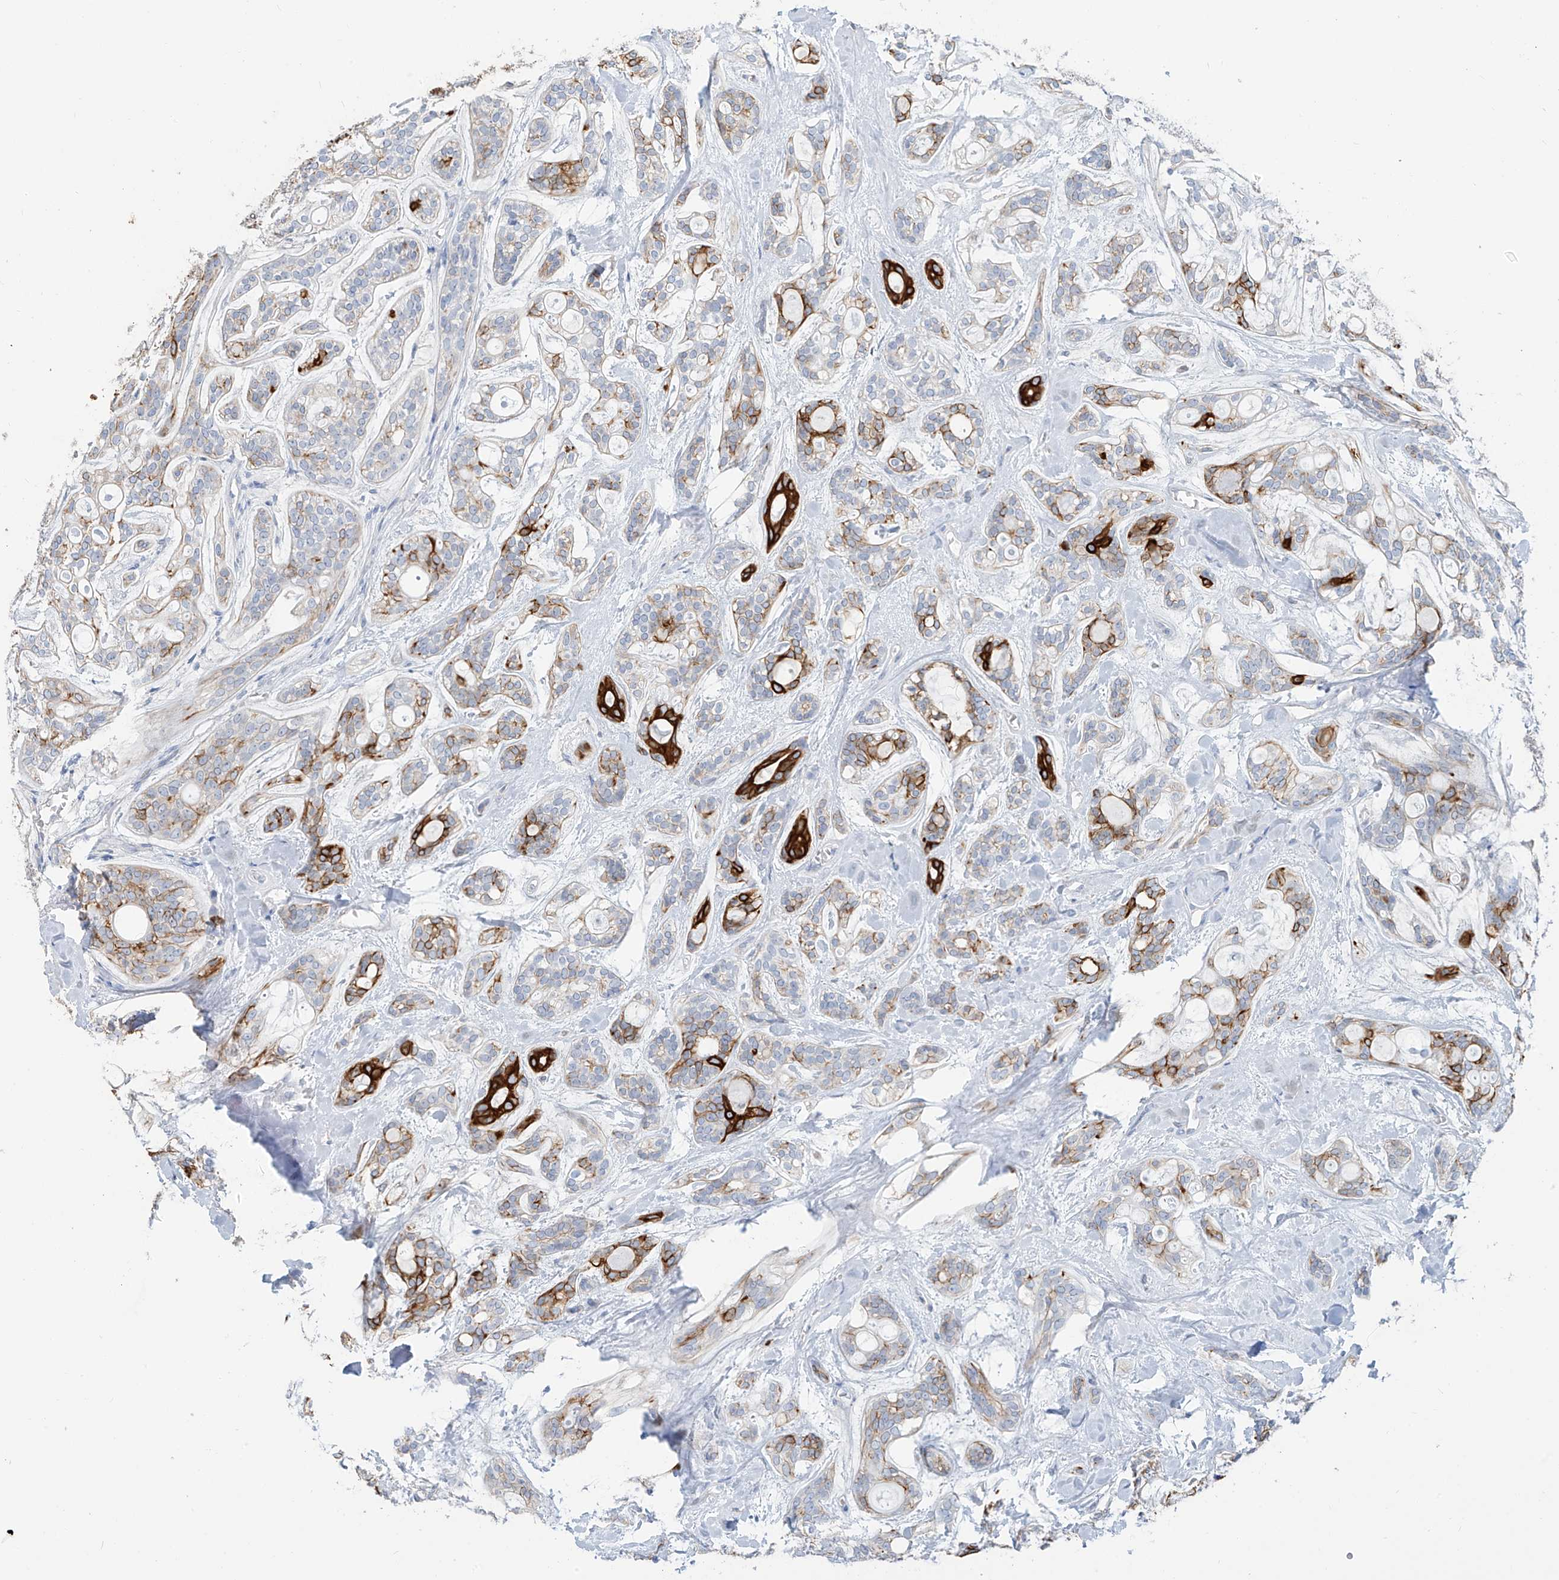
{"staining": {"intensity": "strong", "quantity": "<25%", "location": "cytoplasmic/membranous"}, "tissue": "head and neck cancer", "cell_type": "Tumor cells", "image_type": "cancer", "snomed": [{"axis": "morphology", "description": "Adenocarcinoma, NOS"}, {"axis": "topography", "description": "Head-Neck"}], "caption": "Adenocarcinoma (head and neck) tissue displays strong cytoplasmic/membranous staining in about <25% of tumor cells", "gene": "PAFAH1B3", "patient": {"sex": "male", "age": 66}}